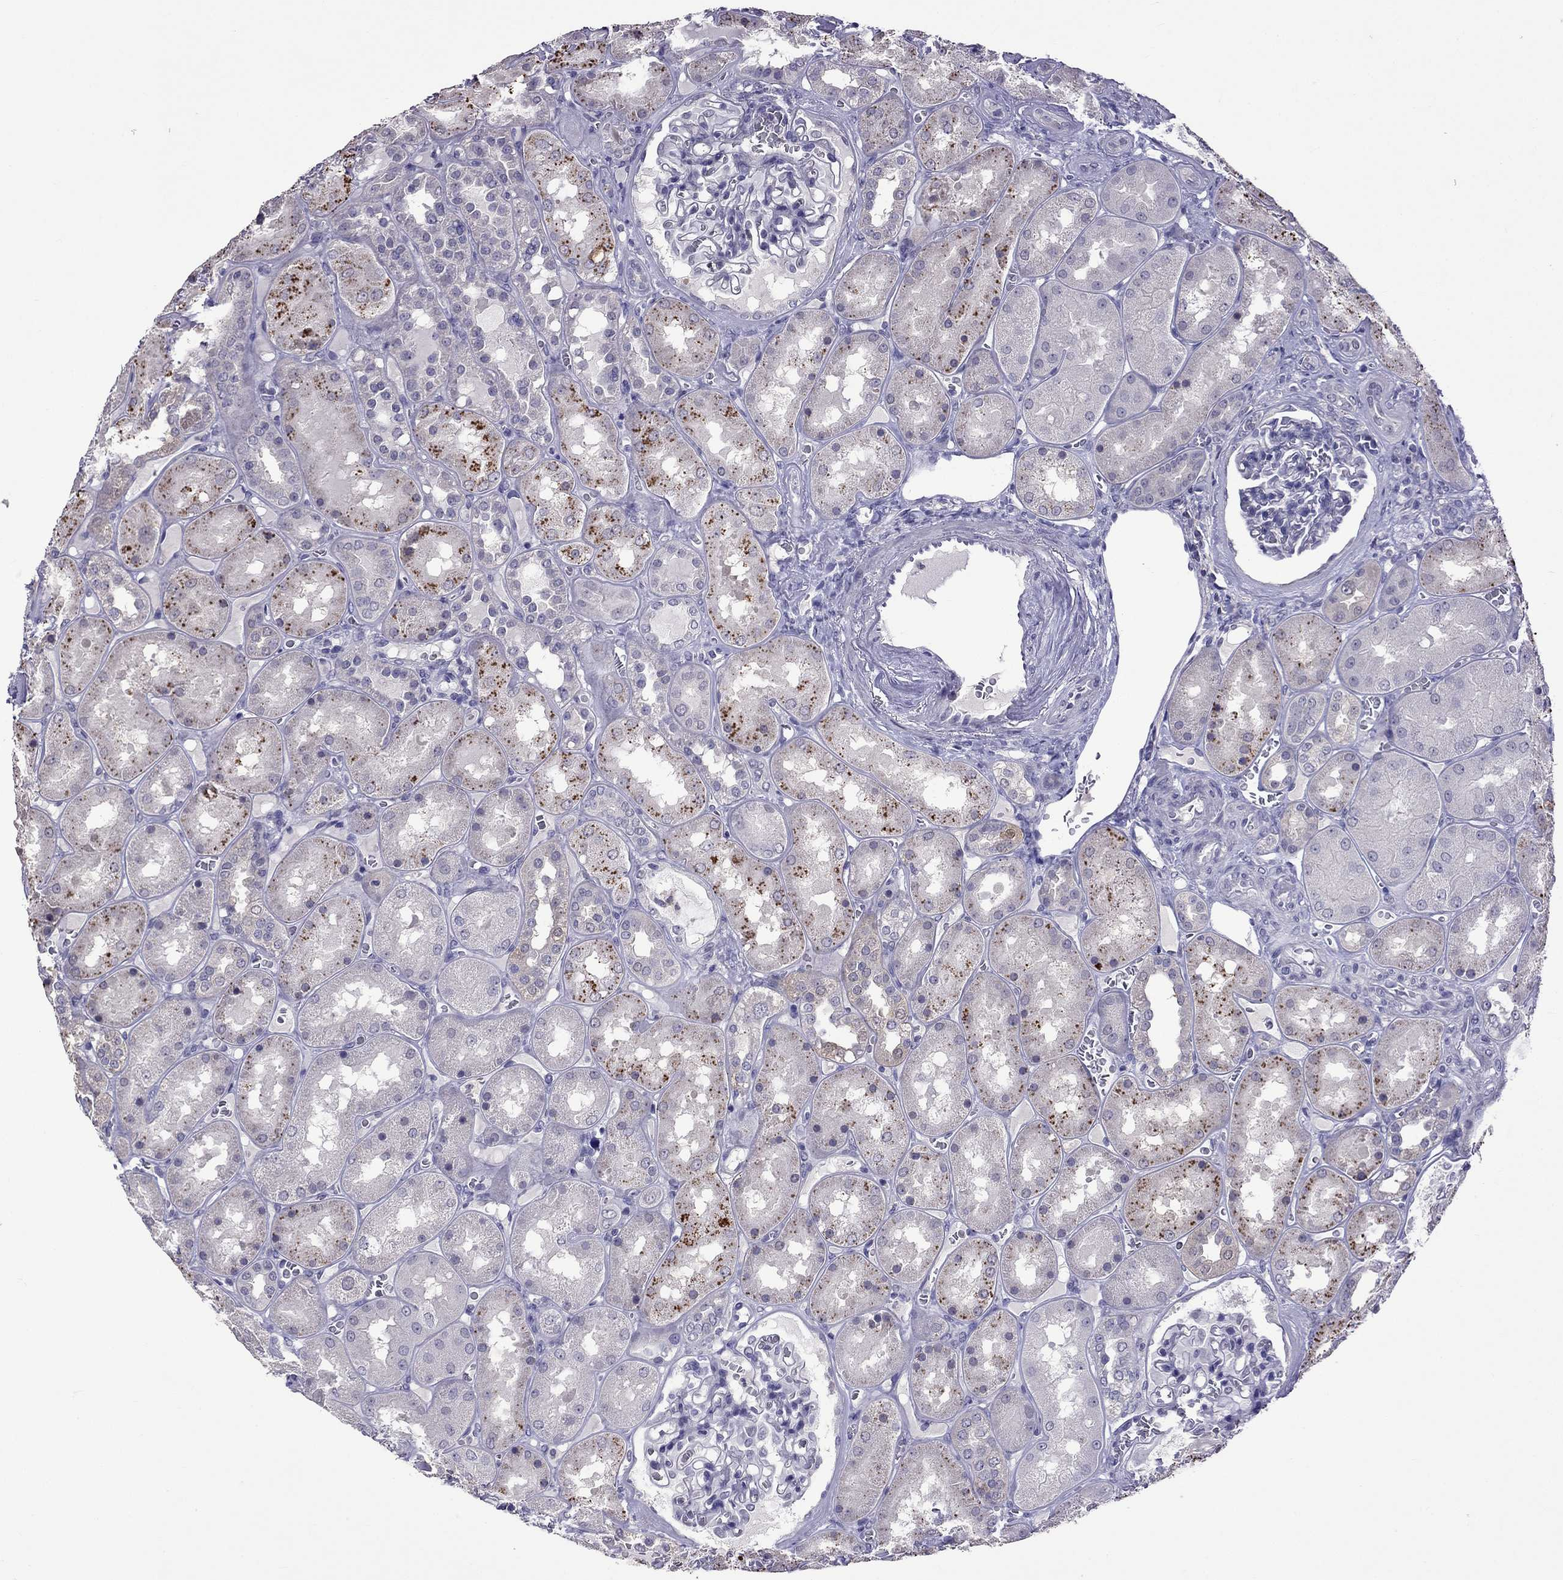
{"staining": {"intensity": "negative", "quantity": "none", "location": "none"}, "tissue": "kidney", "cell_type": "Cells in glomeruli", "image_type": "normal", "snomed": [{"axis": "morphology", "description": "Normal tissue, NOS"}, {"axis": "topography", "description": "Kidney"}], "caption": "The image demonstrates no significant expression in cells in glomeruli of kidney. (Brightfield microscopy of DAB (3,3'-diaminobenzidine) immunohistochemistry (IHC) at high magnification).", "gene": "AQP9", "patient": {"sex": "male", "age": 73}}